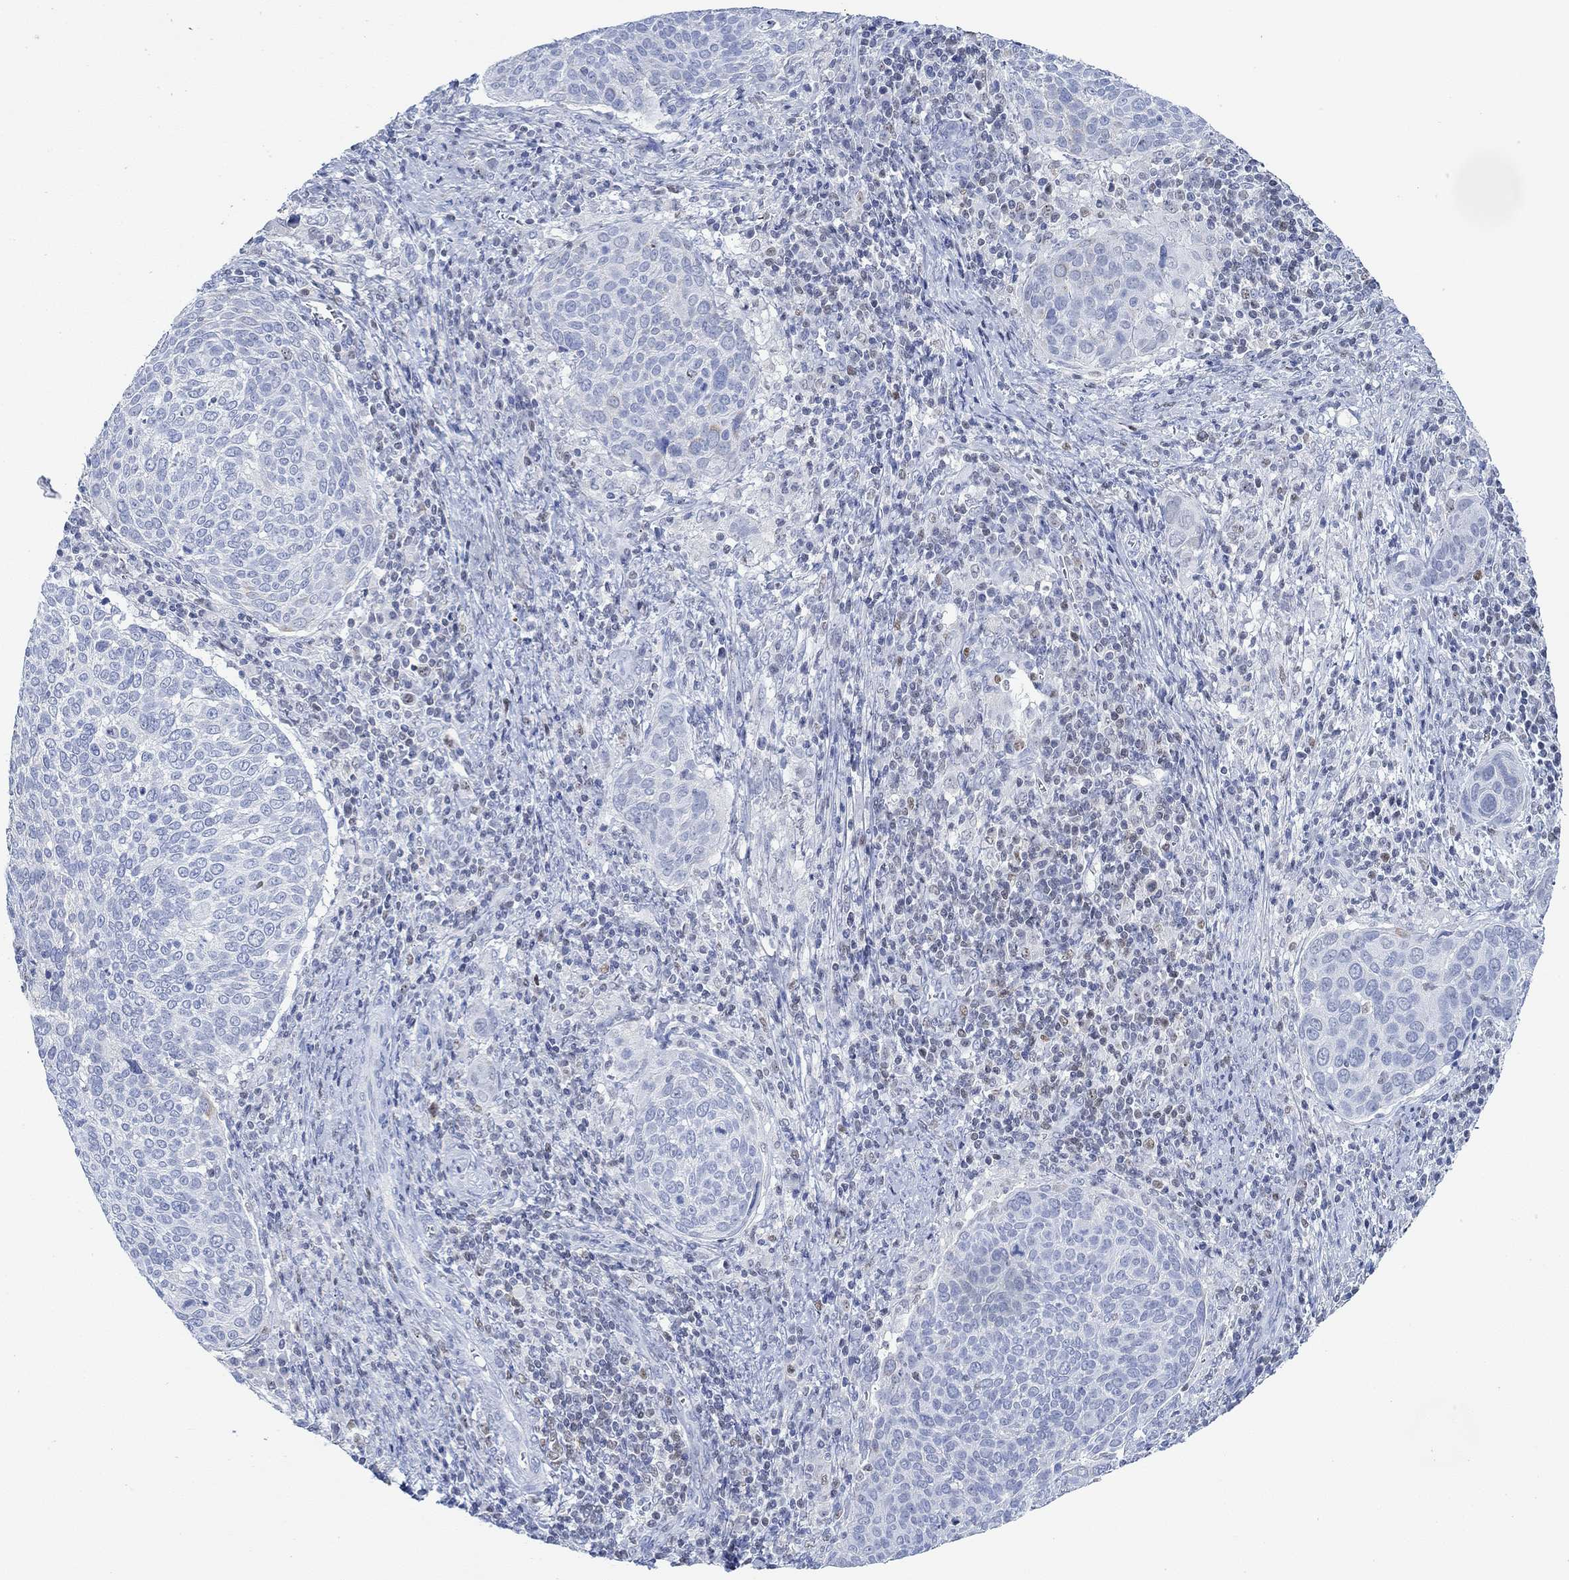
{"staining": {"intensity": "negative", "quantity": "none", "location": "none"}, "tissue": "cervical cancer", "cell_type": "Tumor cells", "image_type": "cancer", "snomed": [{"axis": "morphology", "description": "Squamous cell carcinoma, NOS"}, {"axis": "topography", "description": "Cervix"}], "caption": "High magnification brightfield microscopy of cervical cancer (squamous cell carcinoma) stained with DAB (brown) and counterstained with hematoxylin (blue): tumor cells show no significant positivity. (Stains: DAB IHC with hematoxylin counter stain, Microscopy: brightfield microscopy at high magnification).", "gene": "PPP1R17", "patient": {"sex": "female", "age": 39}}